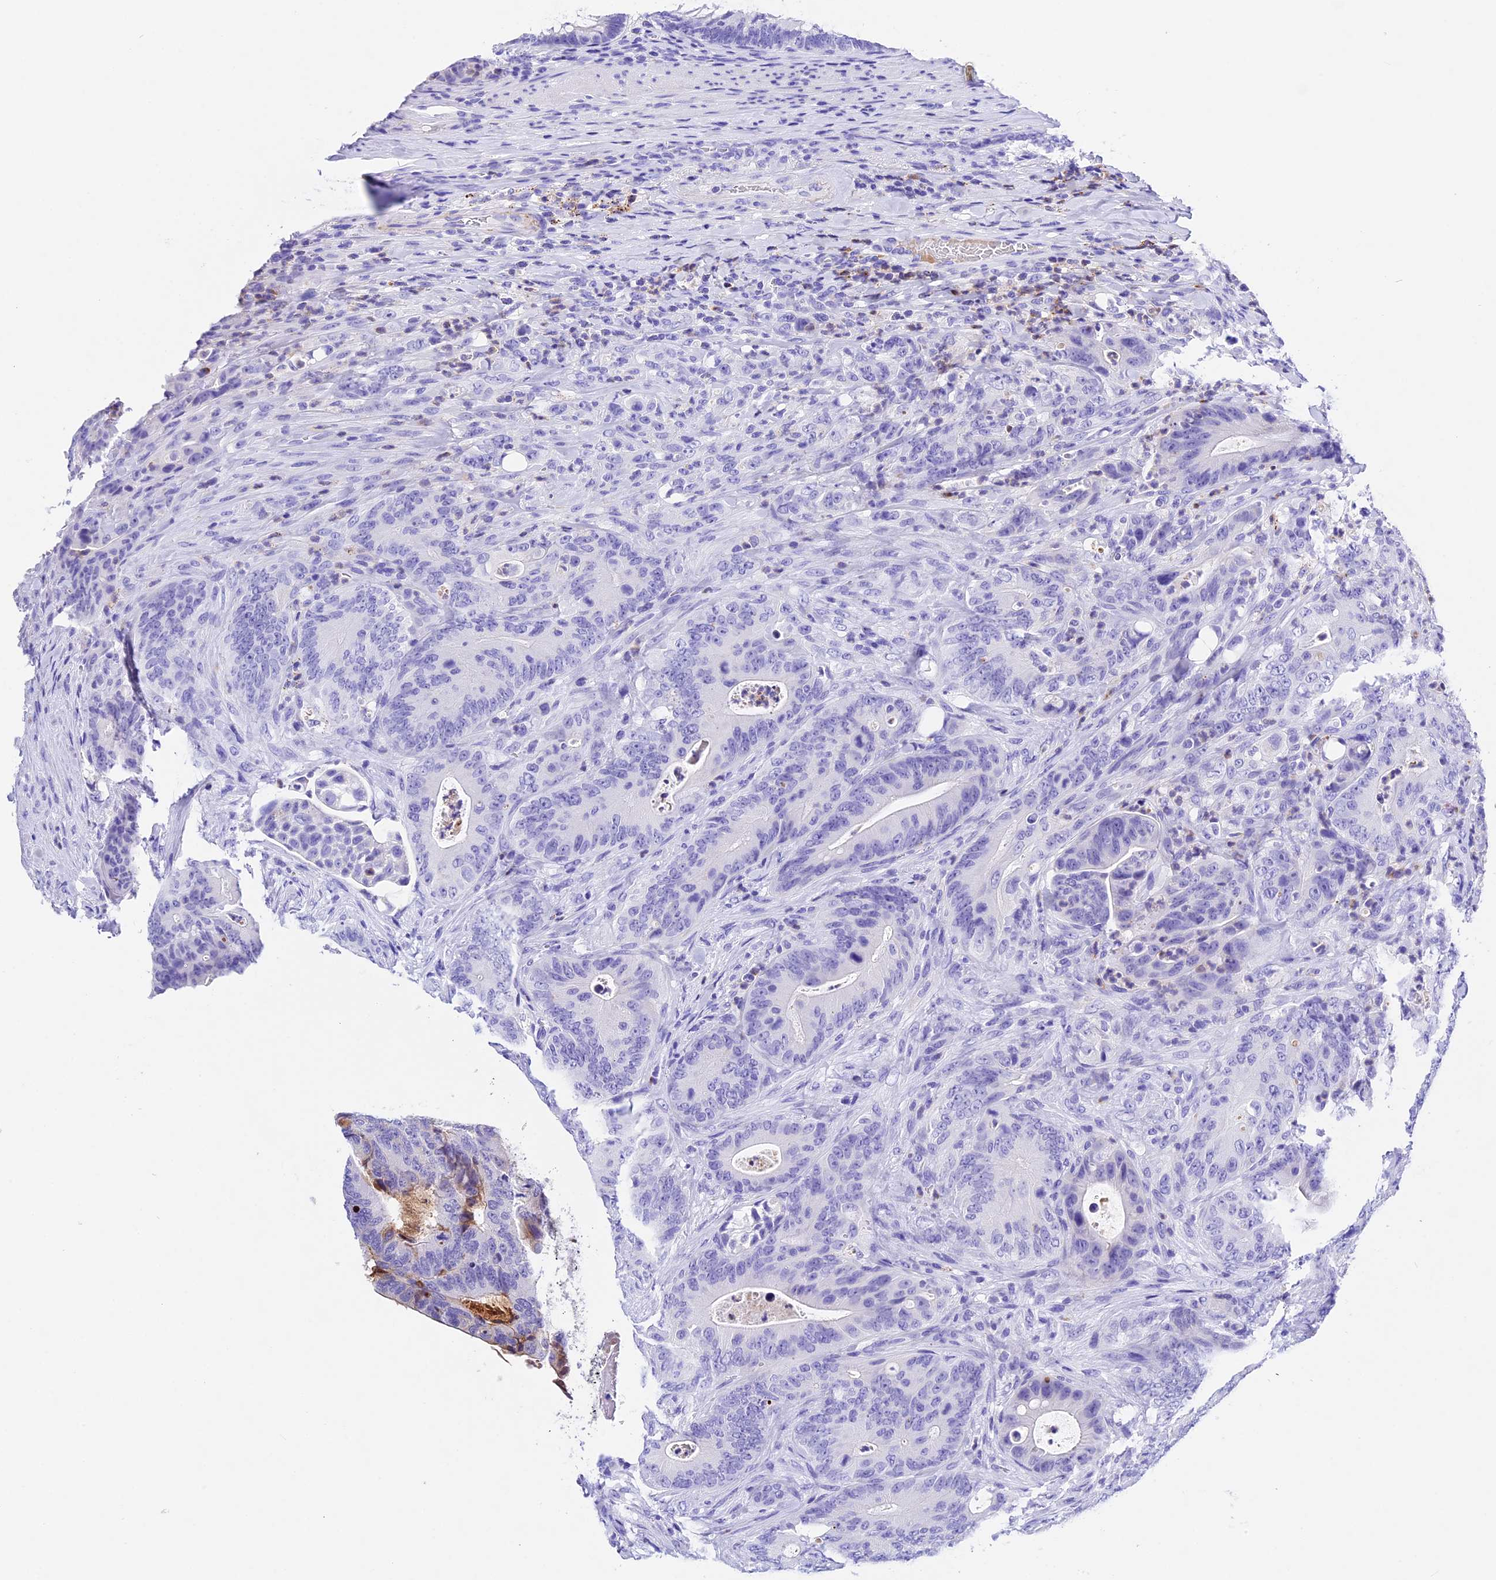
{"staining": {"intensity": "negative", "quantity": "none", "location": "none"}, "tissue": "colorectal cancer", "cell_type": "Tumor cells", "image_type": "cancer", "snomed": [{"axis": "morphology", "description": "Normal tissue, NOS"}, {"axis": "topography", "description": "Colon"}], "caption": "DAB immunohistochemical staining of human colorectal cancer displays no significant staining in tumor cells. Brightfield microscopy of IHC stained with DAB (brown) and hematoxylin (blue), captured at high magnification.", "gene": "PSG11", "patient": {"sex": "female", "age": 82}}